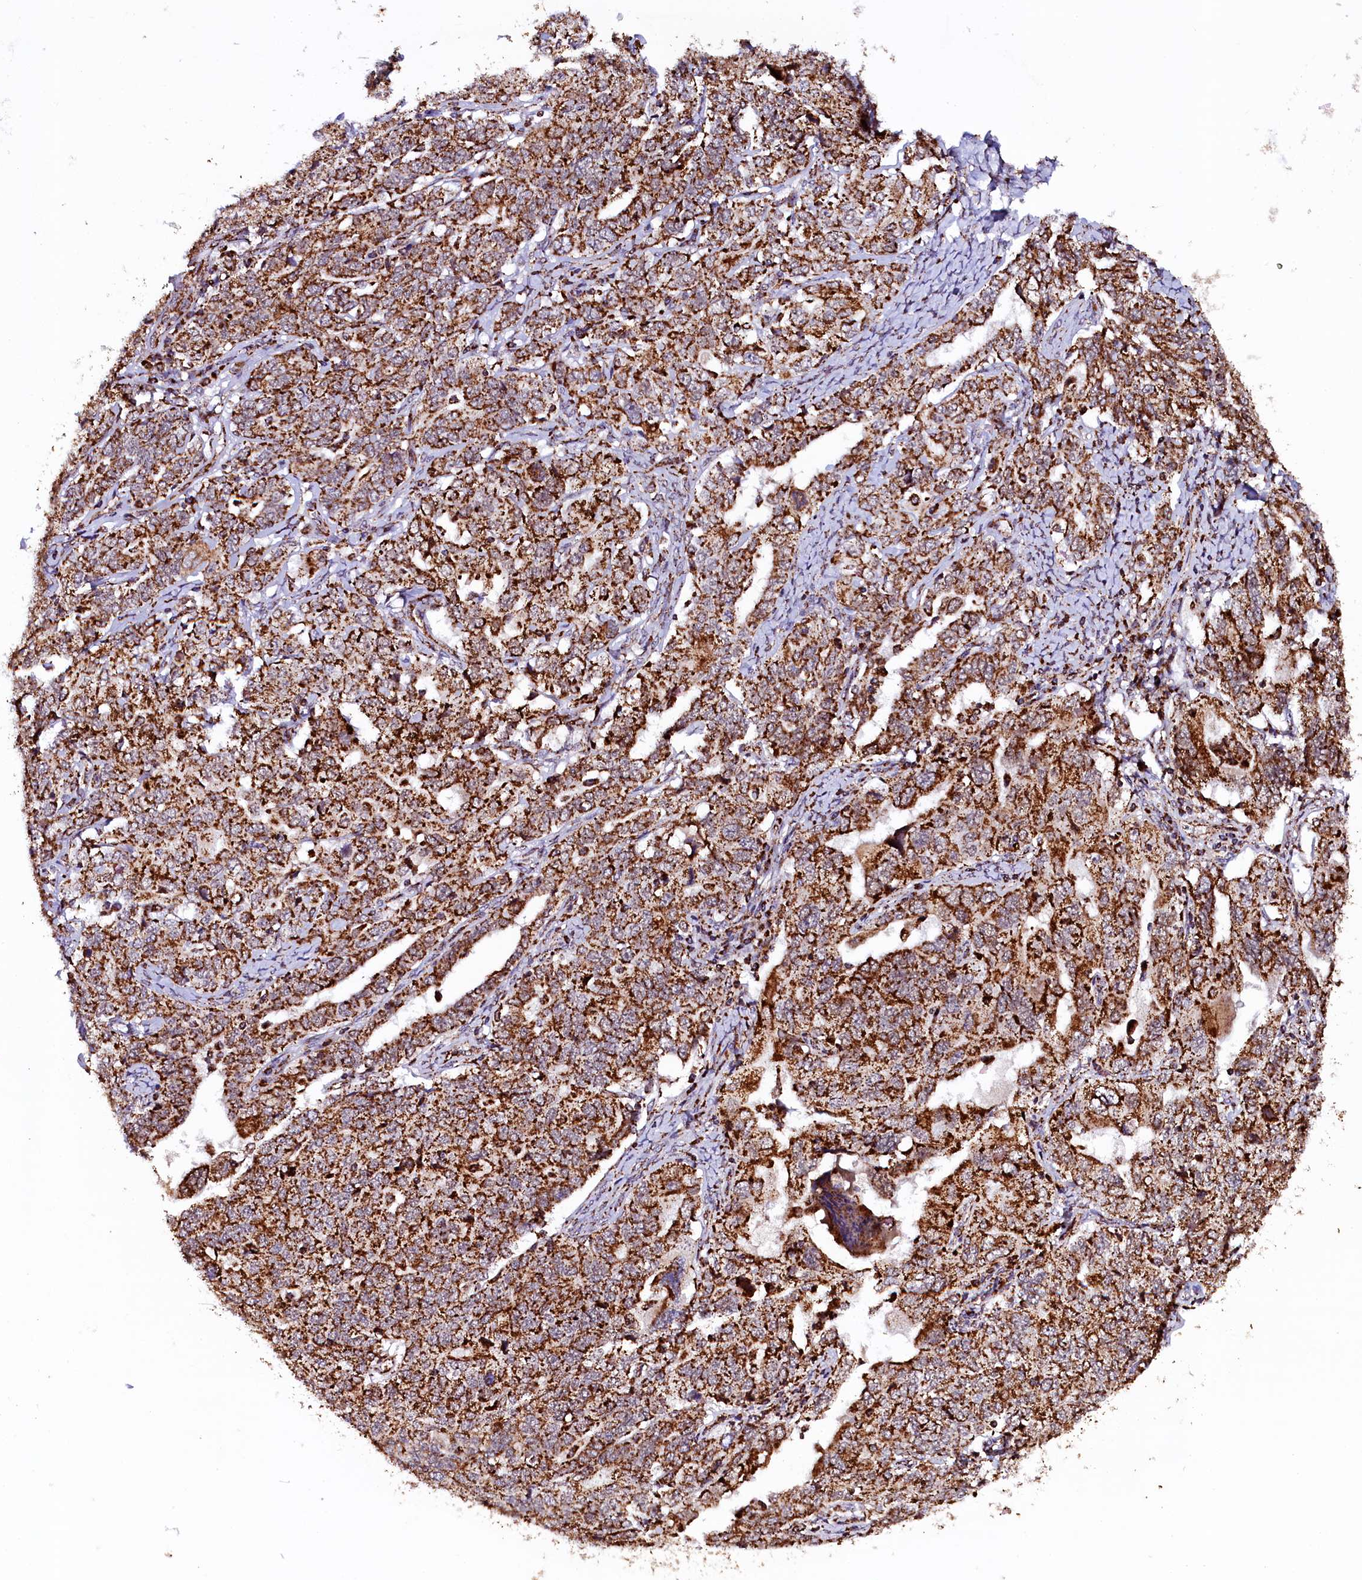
{"staining": {"intensity": "strong", "quantity": ">75%", "location": "cytoplasmic/membranous"}, "tissue": "ovarian cancer", "cell_type": "Tumor cells", "image_type": "cancer", "snomed": [{"axis": "morphology", "description": "Carcinoma, endometroid"}, {"axis": "topography", "description": "Ovary"}], "caption": "Strong cytoplasmic/membranous expression is appreciated in approximately >75% of tumor cells in ovarian endometroid carcinoma.", "gene": "KLC2", "patient": {"sex": "female", "age": 62}}